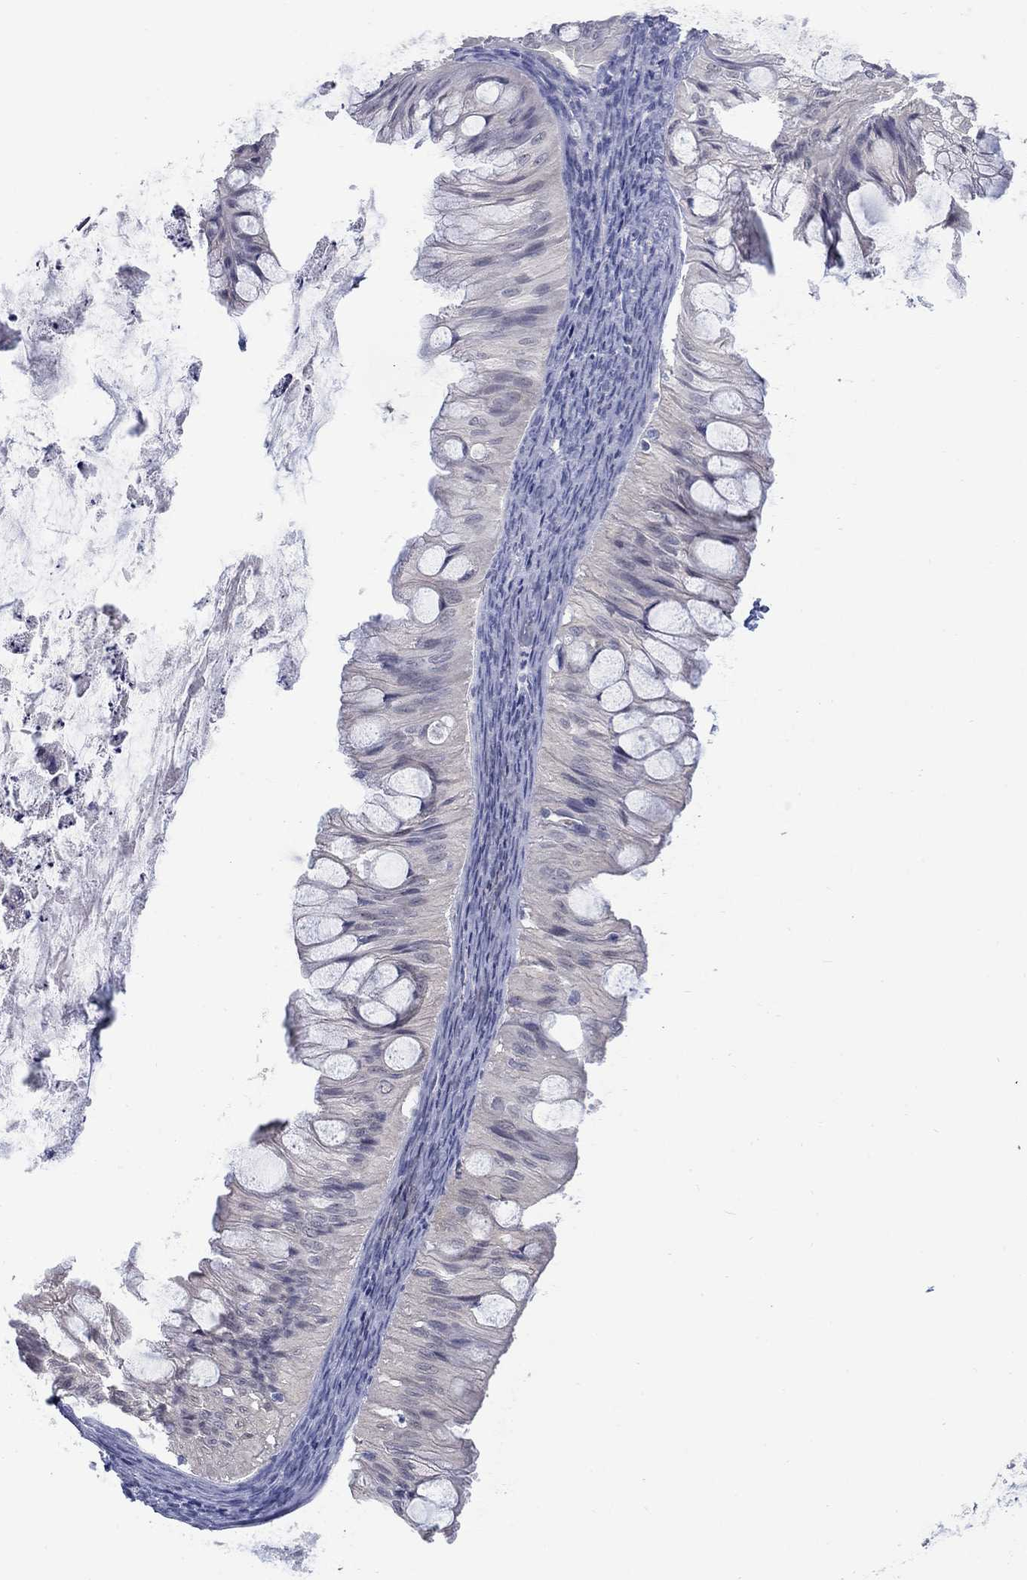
{"staining": {"intensity": "negative", "quantity": "none", "location": "none"}, "tissue": "ovarian cancer", "cell_type": "Tumor cells", "image_type": "cancer", "snomed": [{"axis": "morphology", "description": "Cystadenocarcinoma, mucinous, NOS"}, {"axis": "topography", "description": "Ovary"}], "caption": "IHC of human ovarian mucinous cystadenocarcinoma demonstrates no expression in tumor cells.", "gene": "ATP6V1G2", "patient": {"sex": "female", "age": 57}}